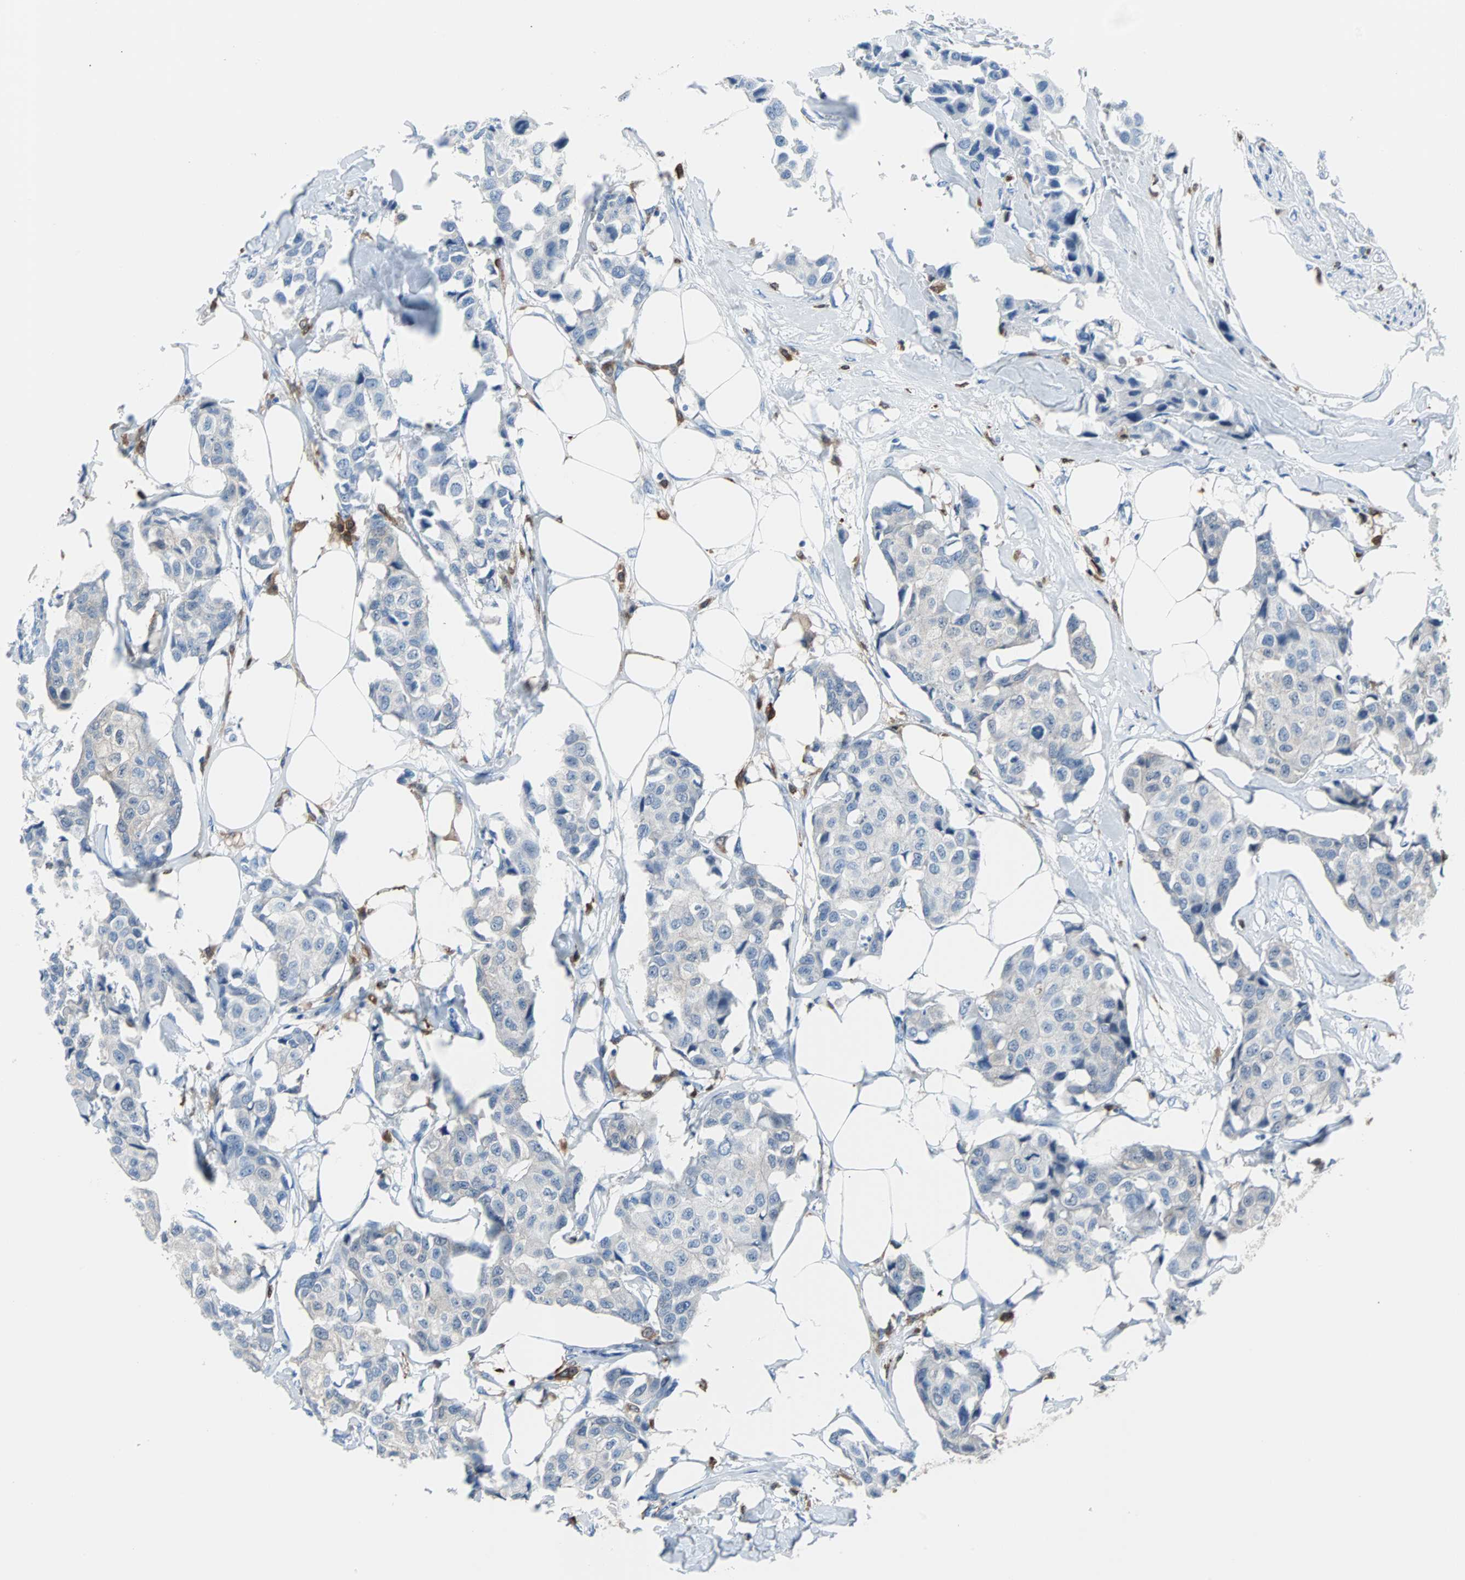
{"staining": {"intensity": "negative", "quantity": "none", "location": "none"}, "tissue": "breast cancer", "cell_type": "Tumor cells", "image_type": "cancer", "snomed": [{"axis": "morphology", "description": "Duct carcinoma"}, {"axis": "topography", "description": "Breast"}], "caption": "High power microscopy micrograph of an IHC histopathology image of infiltrating ductal carcinoma (breast), revealing no significant staining in tumor cells.", "gene": "SYK", "patient": {"sex": "female", "age": 80}}